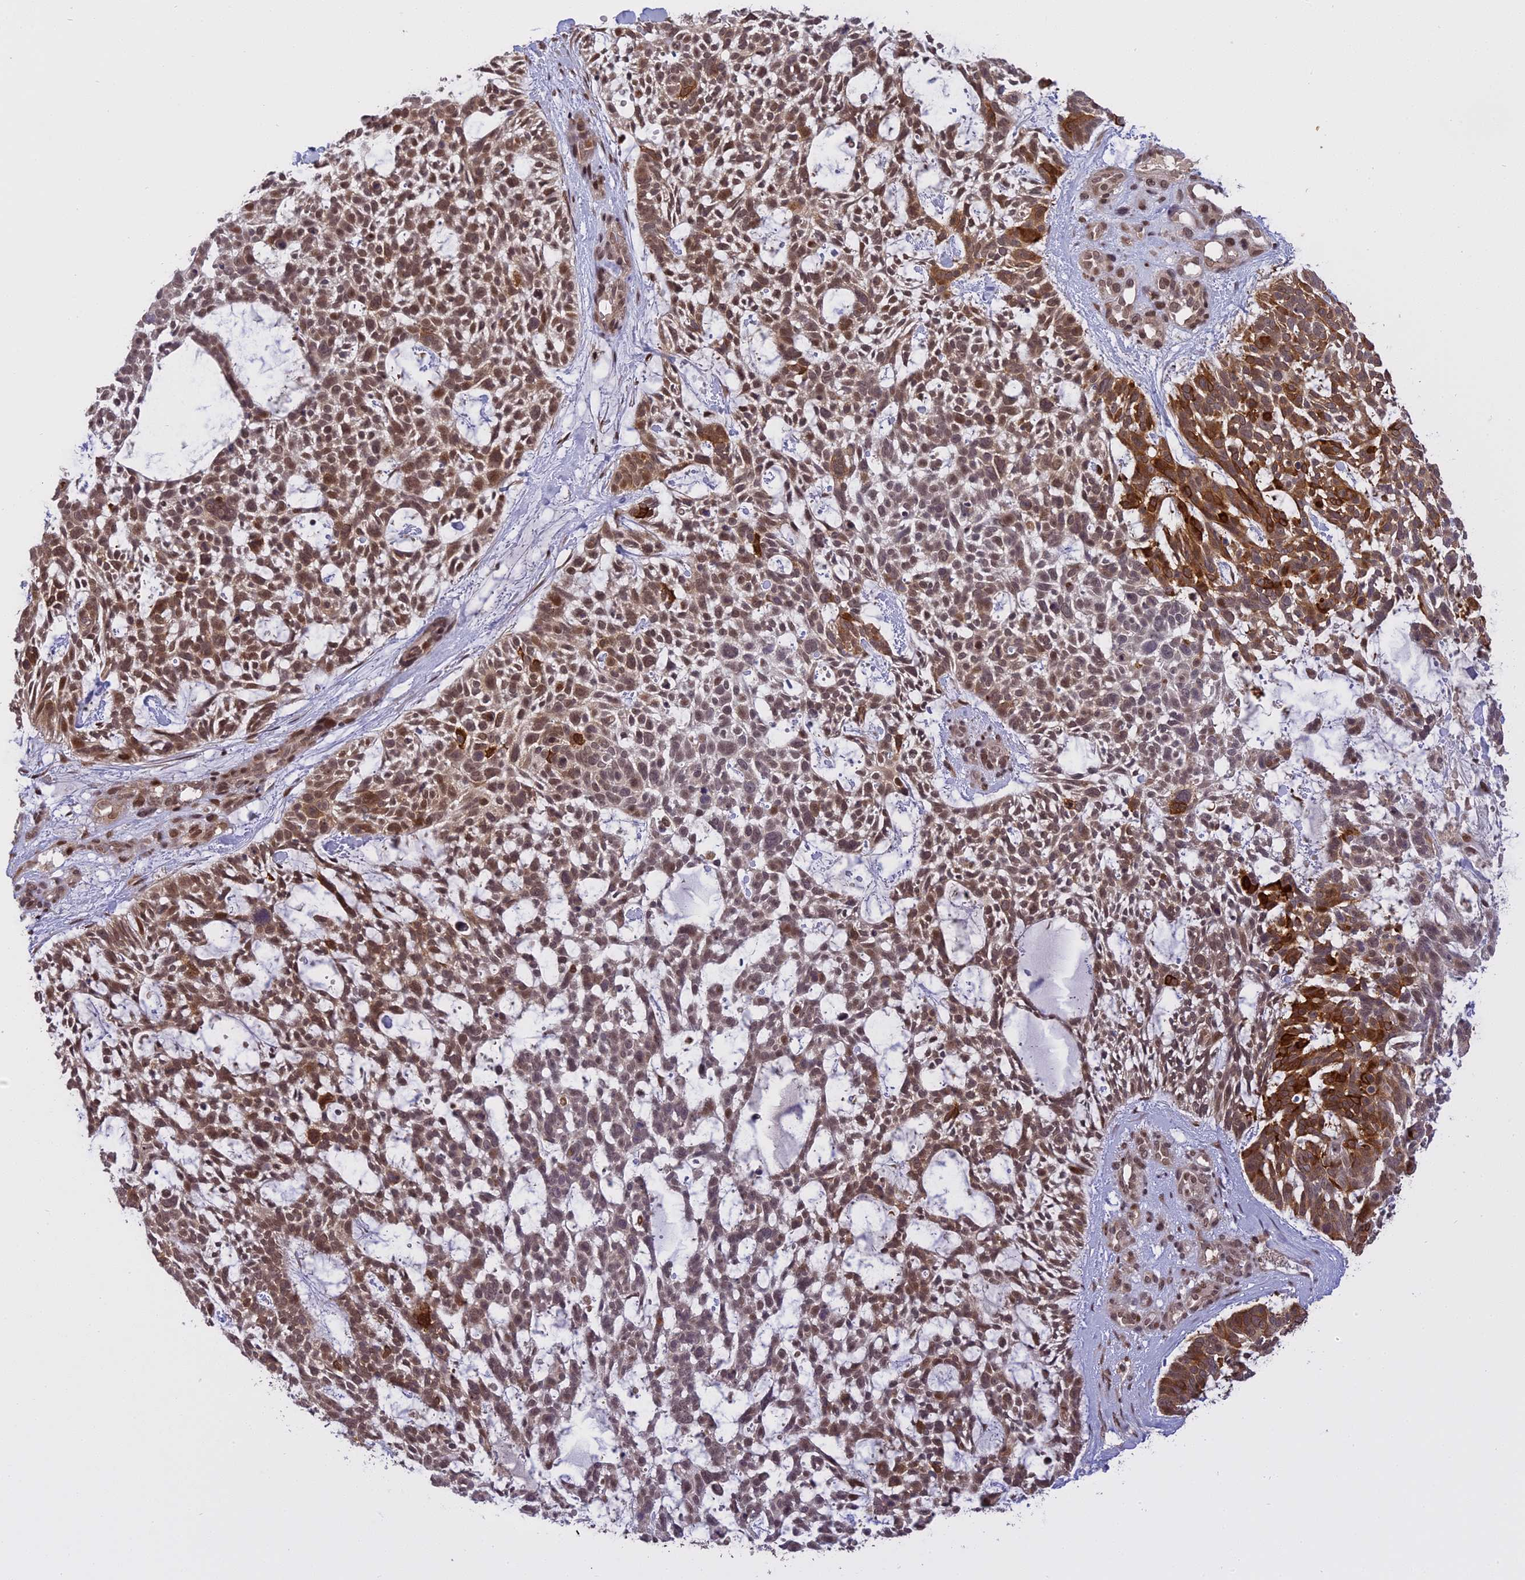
{"staining": {"intensity": "moderate", "quantity": ">75%", "location": "cytoplasmic/membranous,nuclear"}, "tissue": "skin cancer", "cell_type": "Tumor cells", "image_type": "cancer", "snomed": [{"axis": "morphology", "description": "Basal cell carcinoma"}, {"axis": "topography", "description": "Skin"}], "caption": "High-power microscopy captured an immunohistochemistry (IHC) micrograph of basal cell carcinoma (skin), revealing moderate cytoplasmic/membranous and nuclear expression in approximately >75% of tumor cells.", "gene": "PRELID2", "patient": {"sex": "male", "age": 88}}